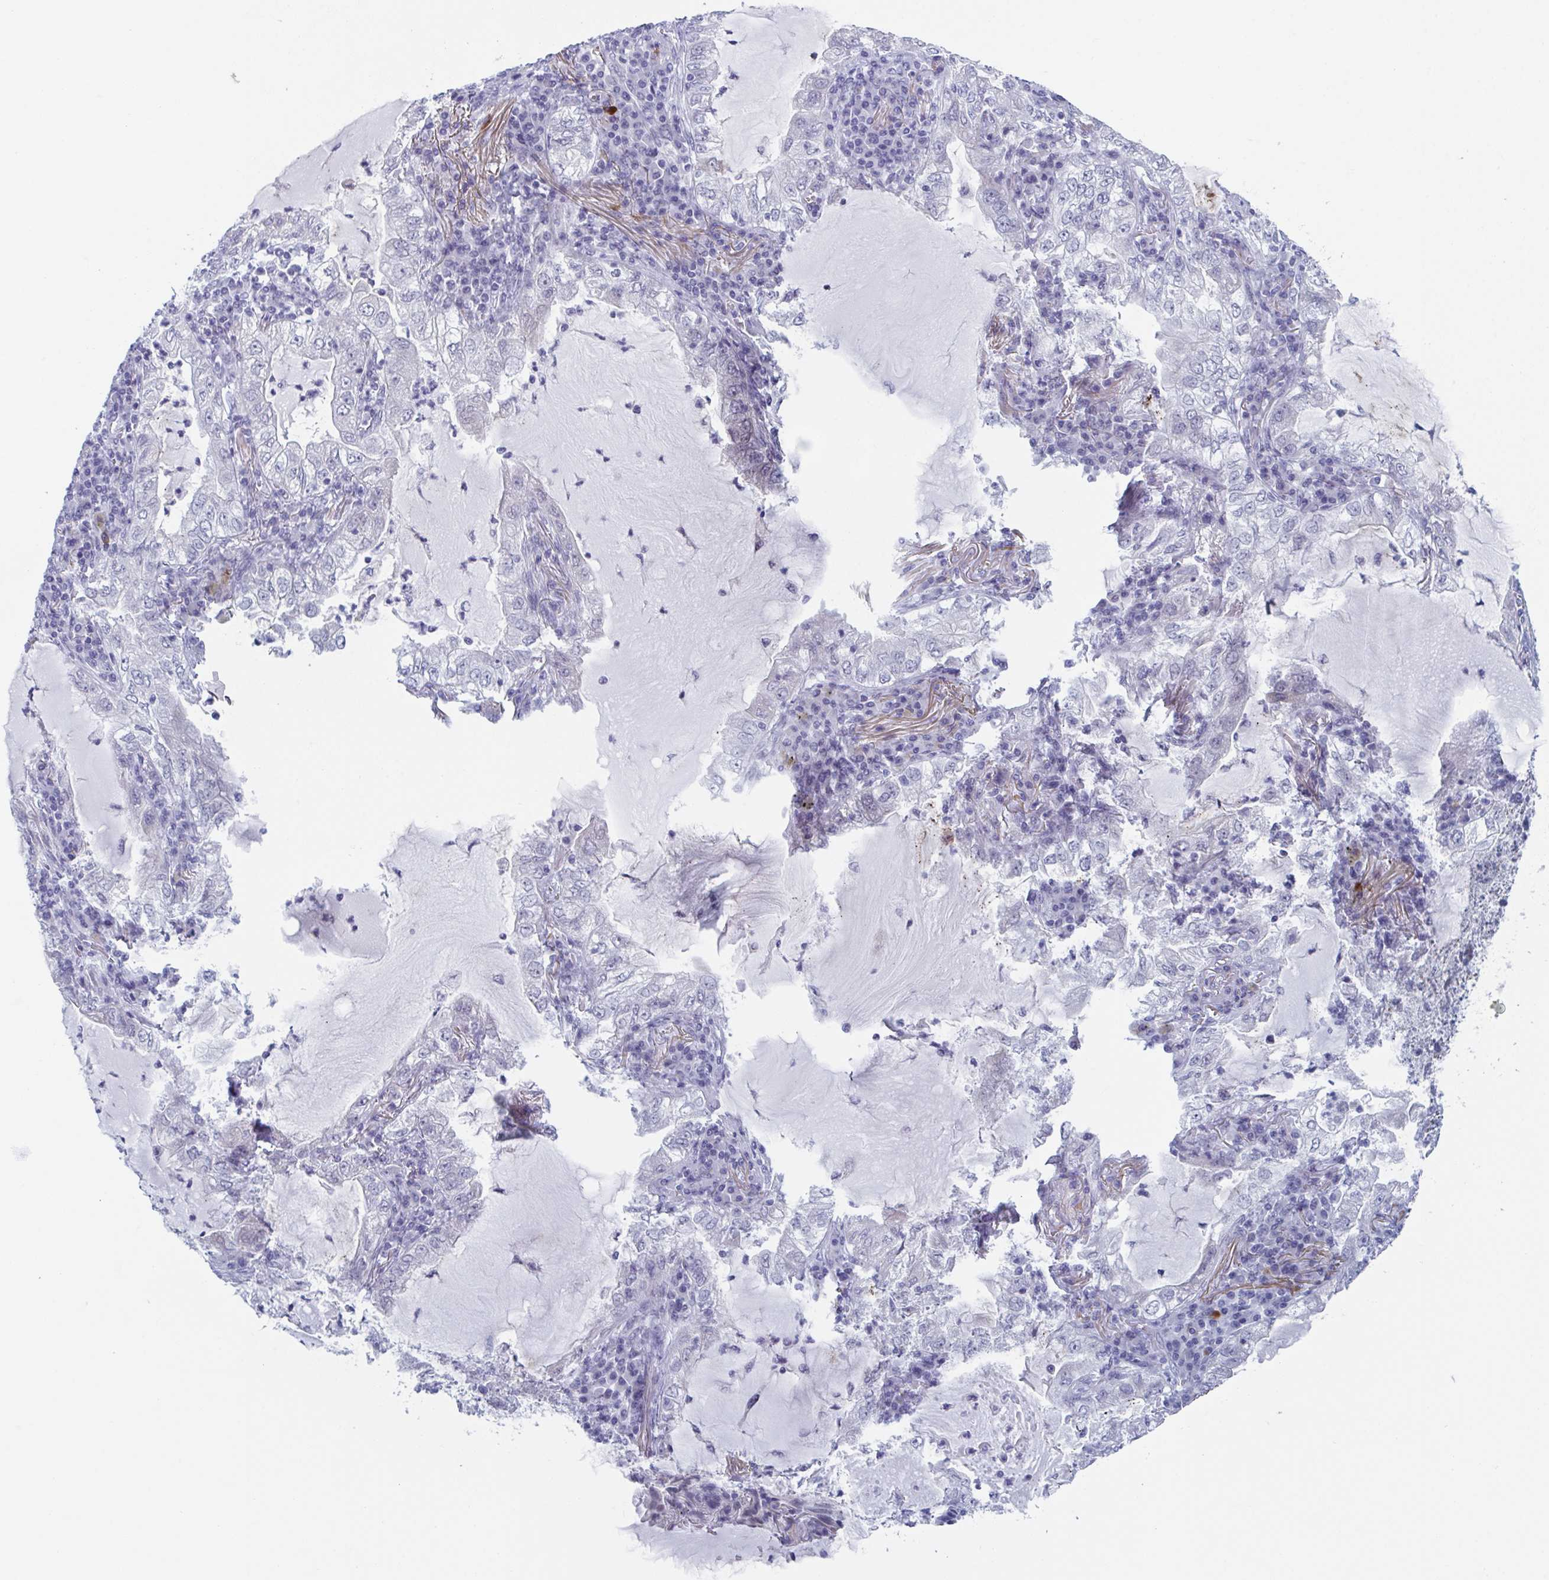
{"staining": {"intensity": "negative", "quantity": "none", "location": "none"}, "tissue": "lung cancer", "cell_type": "Tumor cells", "image_type": "cancer", "snomed": [{"axis": "morphology", "description": "Adenocarcinoma, NOS"}, {"axis": "topography", "description": "Lung"}], "caption": "DAB immunohistochemical staining of human lung cancer reveals no significant expression in tumor cells.", "gene": "ZFP64", "patient": {"sex": "female", "age": 73}}